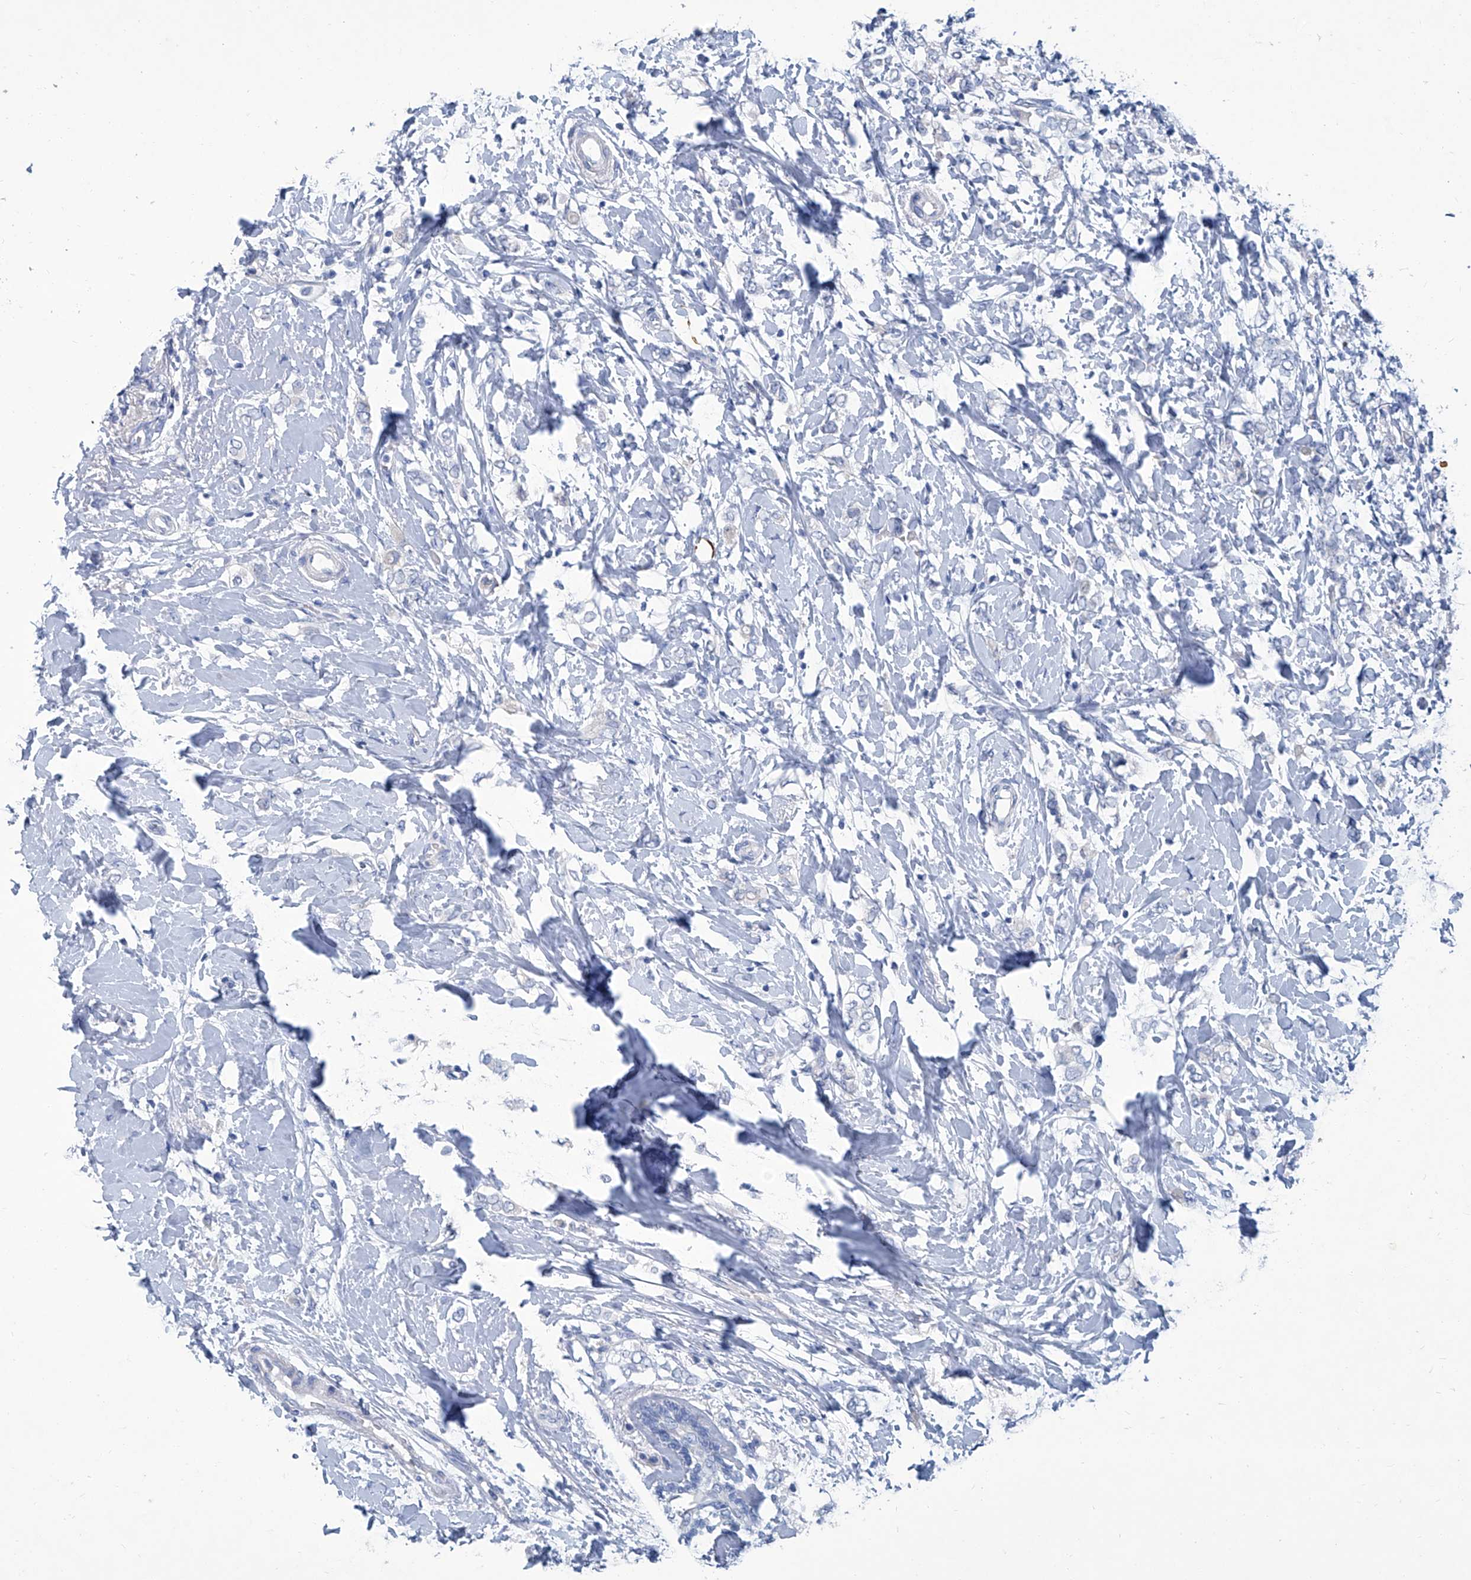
{"staining": {"intensity": "negative", "quantity": "none", "location": "none"}, "tissue": "breast cancer", "cell_type": "Tumor cells", "image_type": "cancer", "snomed": [{"axis": "morphology", "description": "Normal tissue, NOS"}, {"axis": "morphology", "description": "Lobular carcinoma"}, {"axis": "topography", "description": "Breast"}], "caption": "IHC photomicrograph of human breast lobular carcinoma stained for a protein (brown), which exhibits no expression in tumor cells. (Stains: DAB immunohistochemistry with hematoxylin counter stain, Microscopy: brightfield microscopy at high magnification).", "gene": "MTARC1", "patient": {"sex": "female", "age": 47}}